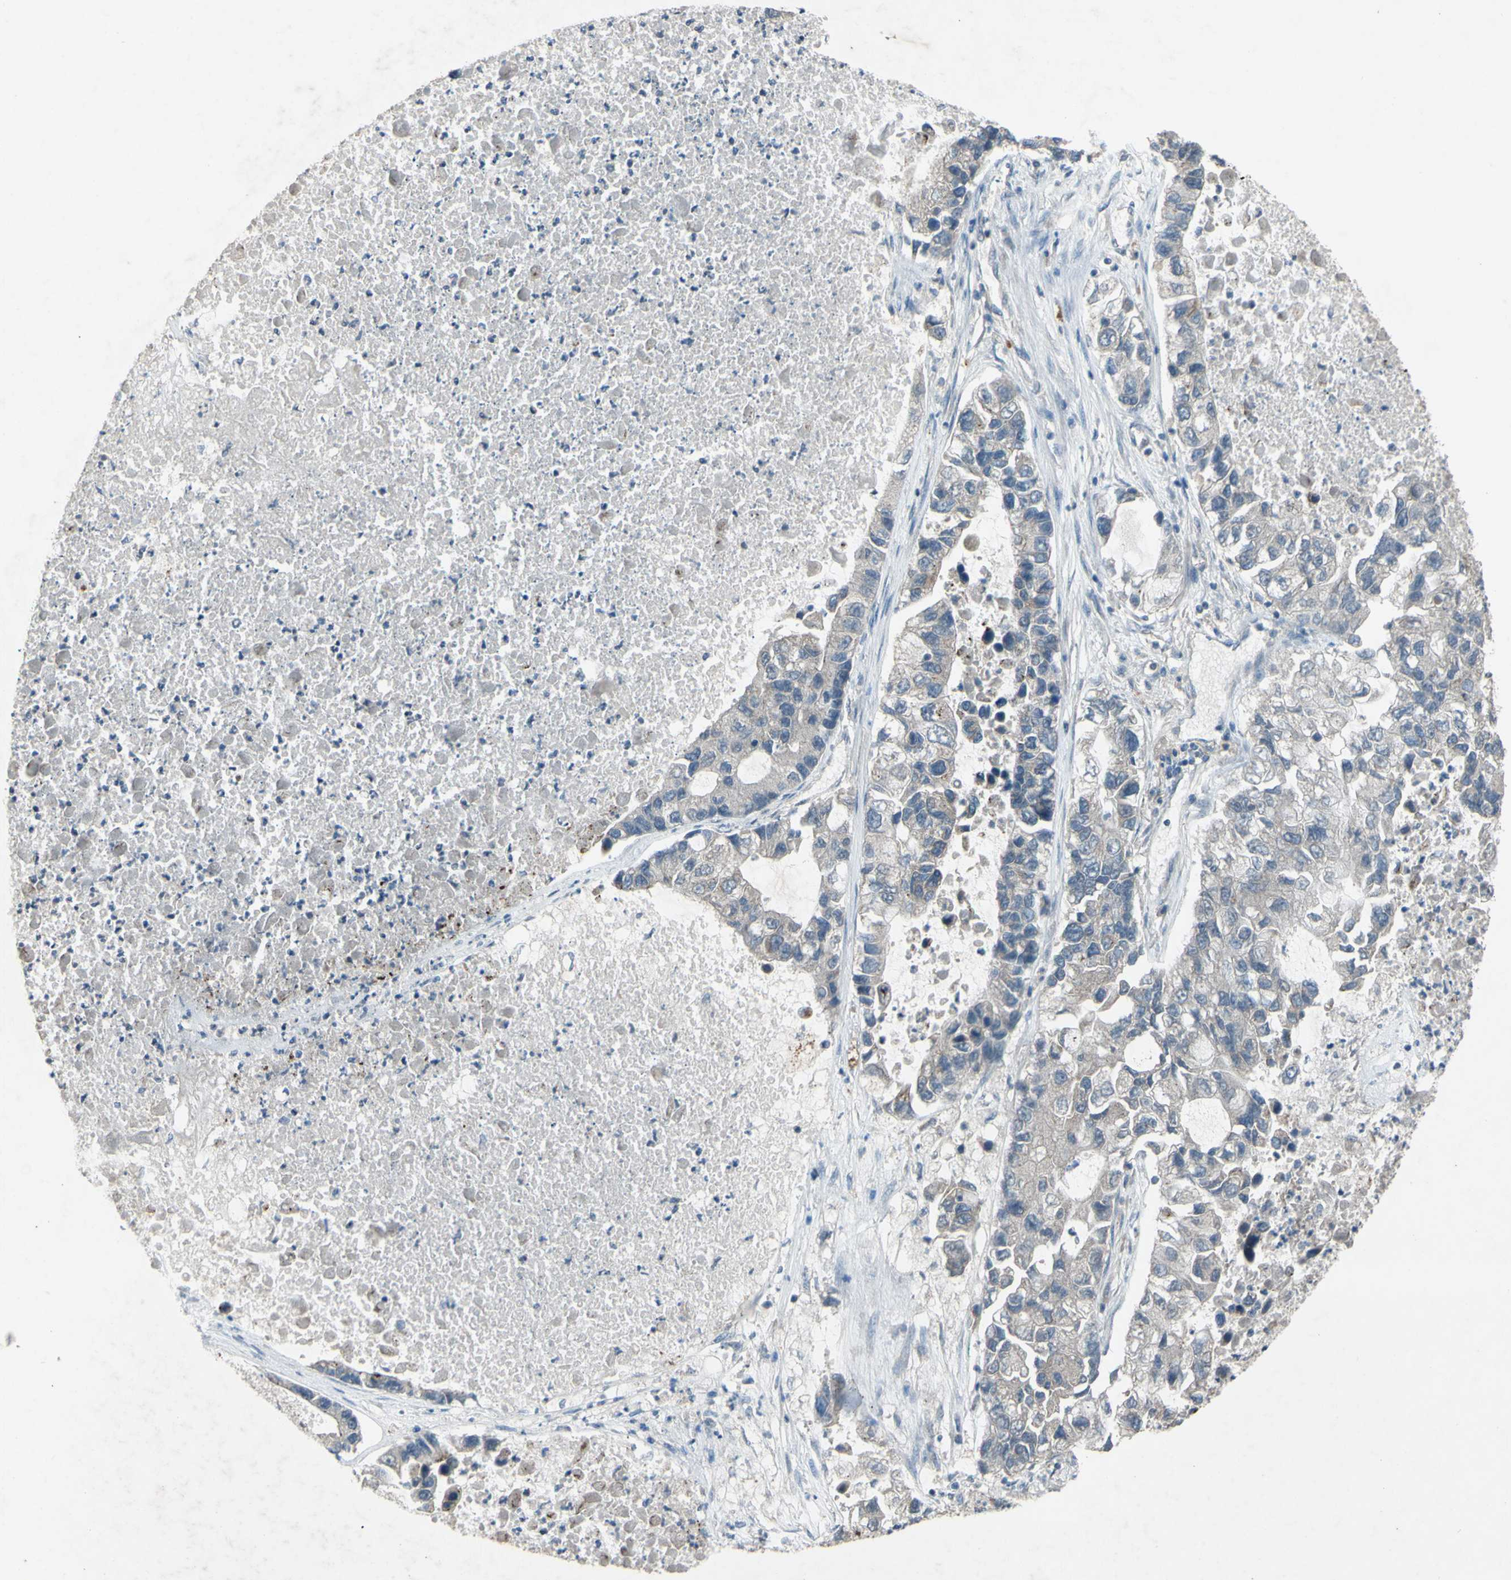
{"staining": {"intensity": "negative", "quantity": "none", "location": "none"}, "tissue": "lung cancer", "cell_type": "Tumor cells", "image_type": "cancer", "snomed": [{"axis": "morphology", "description": "Adenocarcinoma, NOS"}, {"axis": "topography", "description": "Lung"}], "caption": "Tumor cells are negative for brown protein staining in lung adenocarcinoma.", "gene": "CDCP1", "patient": {"sex": "female", "age": 51}}